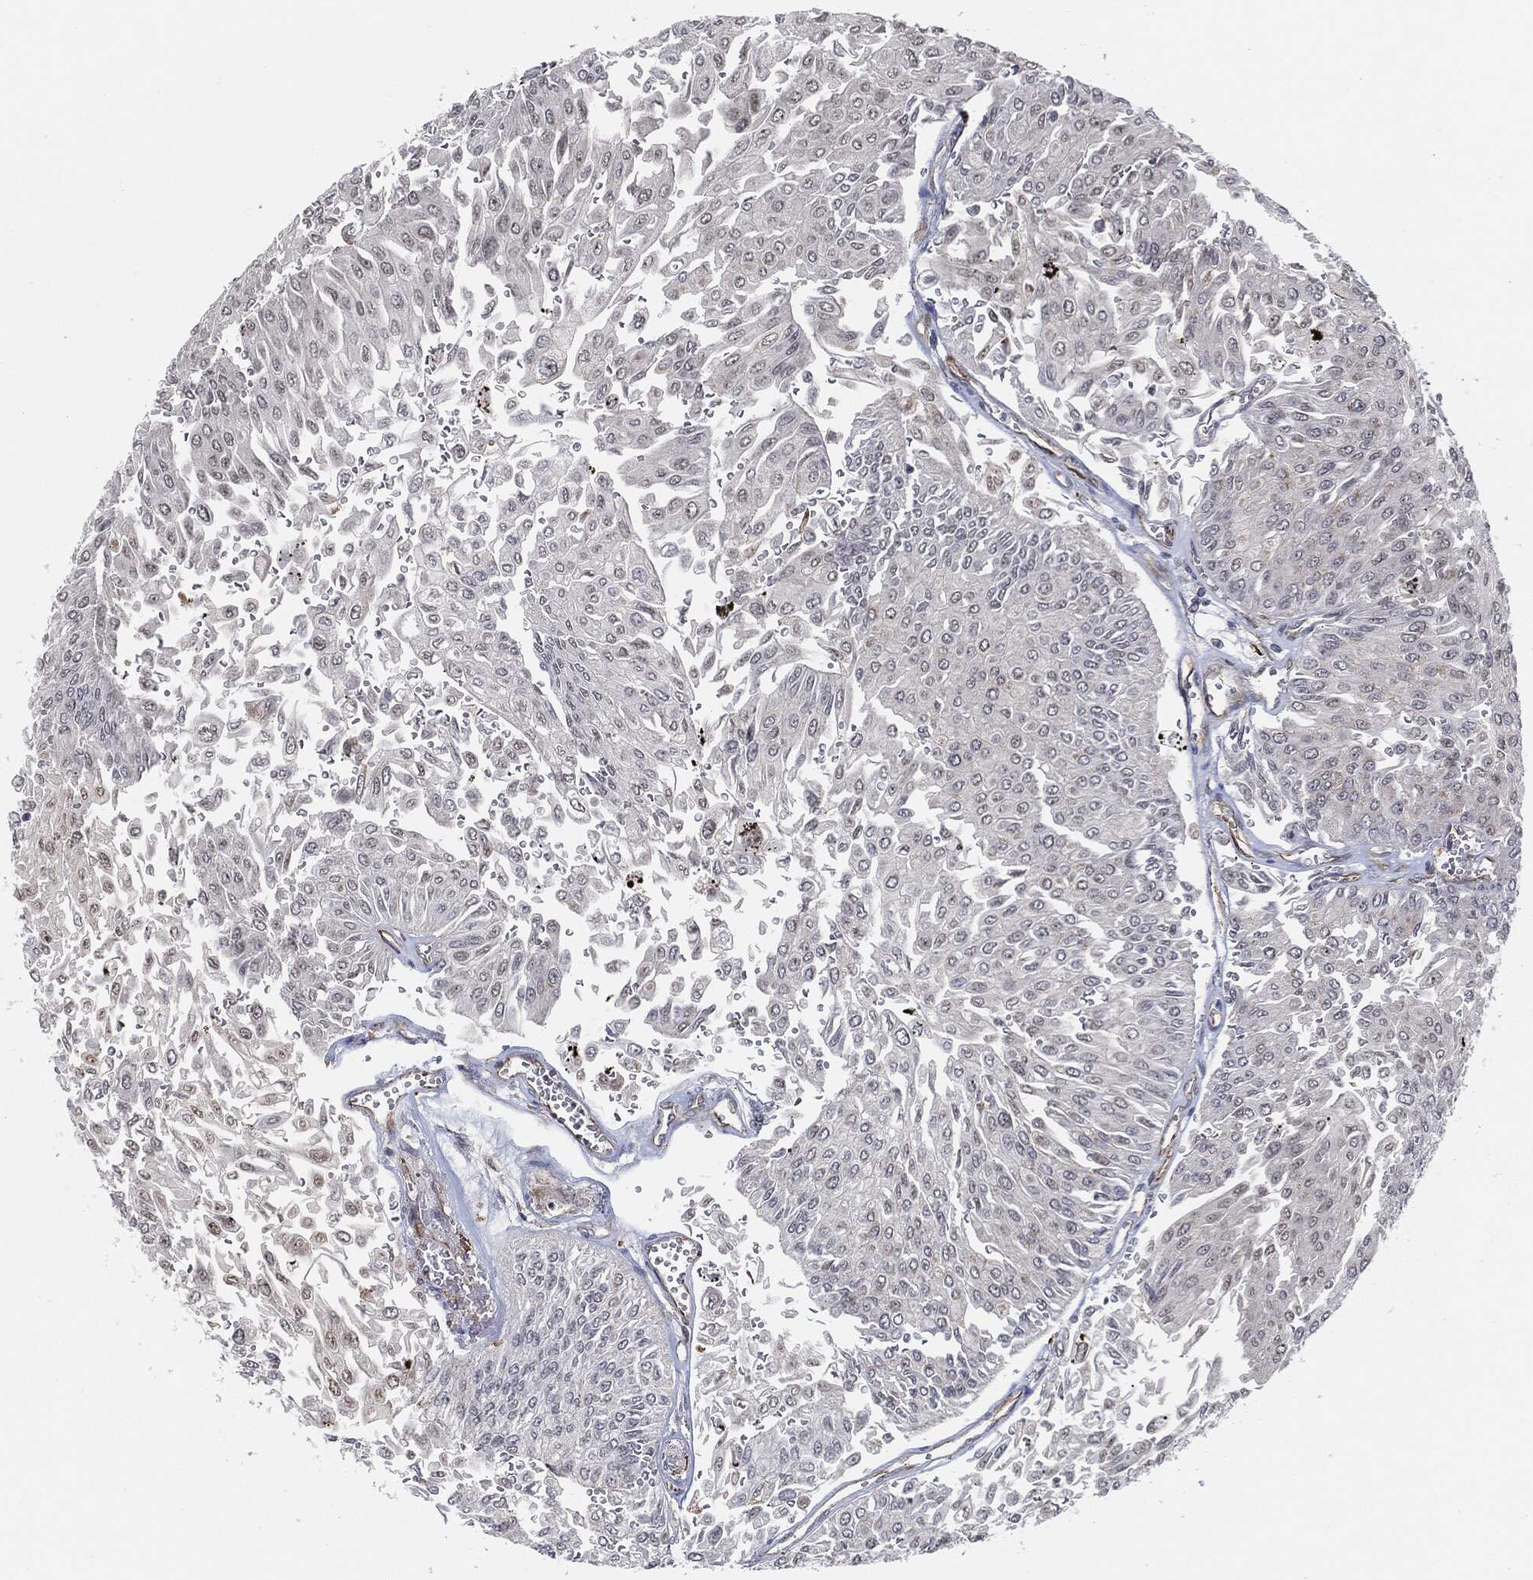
{"staining": {"intensity": "weak", "quantity": "25%-75%", "location": "nuclear"}, "tissue": "urothelial cancer", "cell_type": "Tumor cells", "image_type": "cancer", "snomed": [{"axis": "morphology", "description": "Urothelial carcinoma, Low grade"}, {"axis": "topography", "description": "Urinary bladder"}], "caption": "IHC (DAB (3,3'-diaminobenzidine)) staining of urothelial cancer shows weak nuclear protein positivity in approximately 25%-75% of tumor cells.", "gene": "TP53RK", "patient": {"sex": "male", "age": 67}}